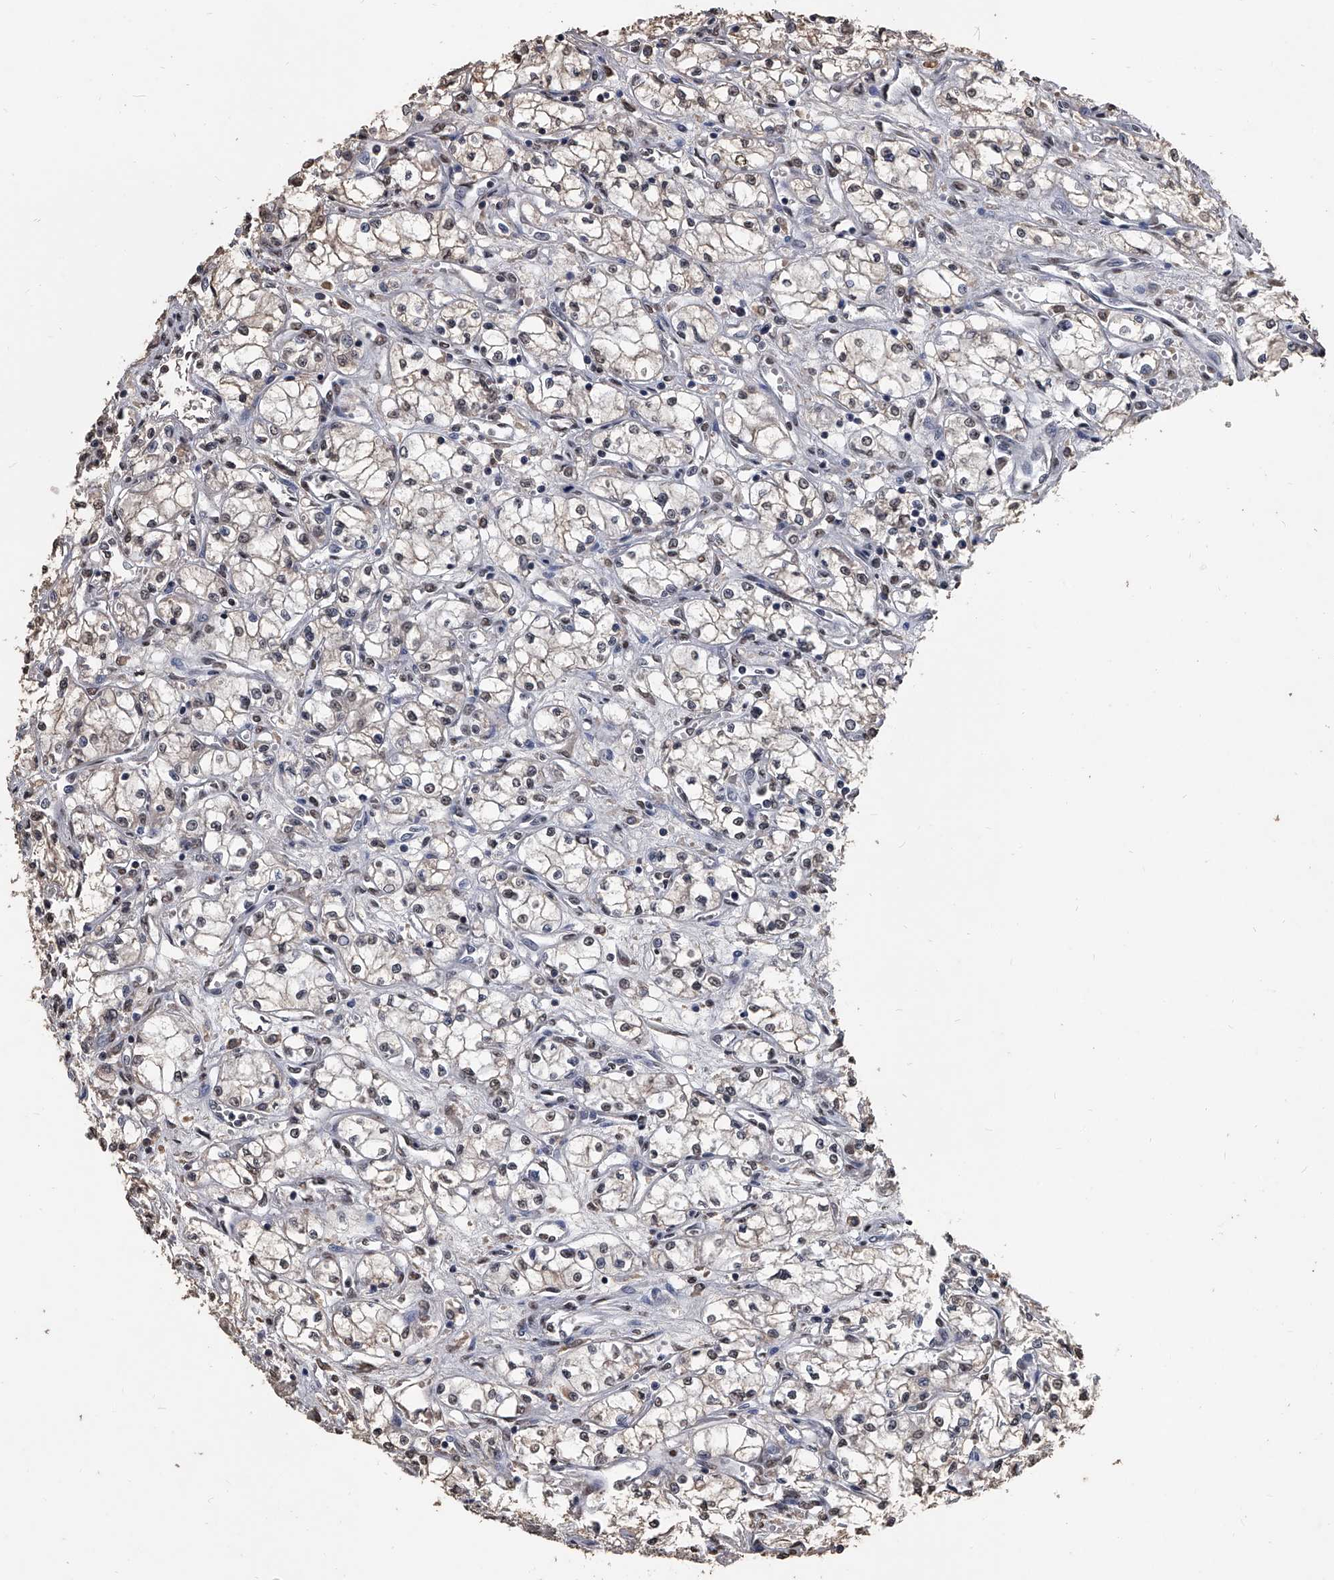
{"staining": {"intensity": "weak", "quantity": "25%-75%", "location": "nuclear"}, "tissue": "renal cancer", "cell_type": "Tumor cells", "image_type": "cancer", "snomed": [{"axis": "morphology", "description": "Normal tissue, NOS"}, {"axis": "morphology", "description": "Adenocarcinoma, NOS"}, {"axis": "topography", "description": "Kidney"}], "caption": "Immunohistochemical staining of human adenocarcinoma (renal) displays low levels of weak nuclear staining in approximately 25%-75% of tumor cells.", "gene": "MATR3", "patient": {"sex": "male", "age": 59}}